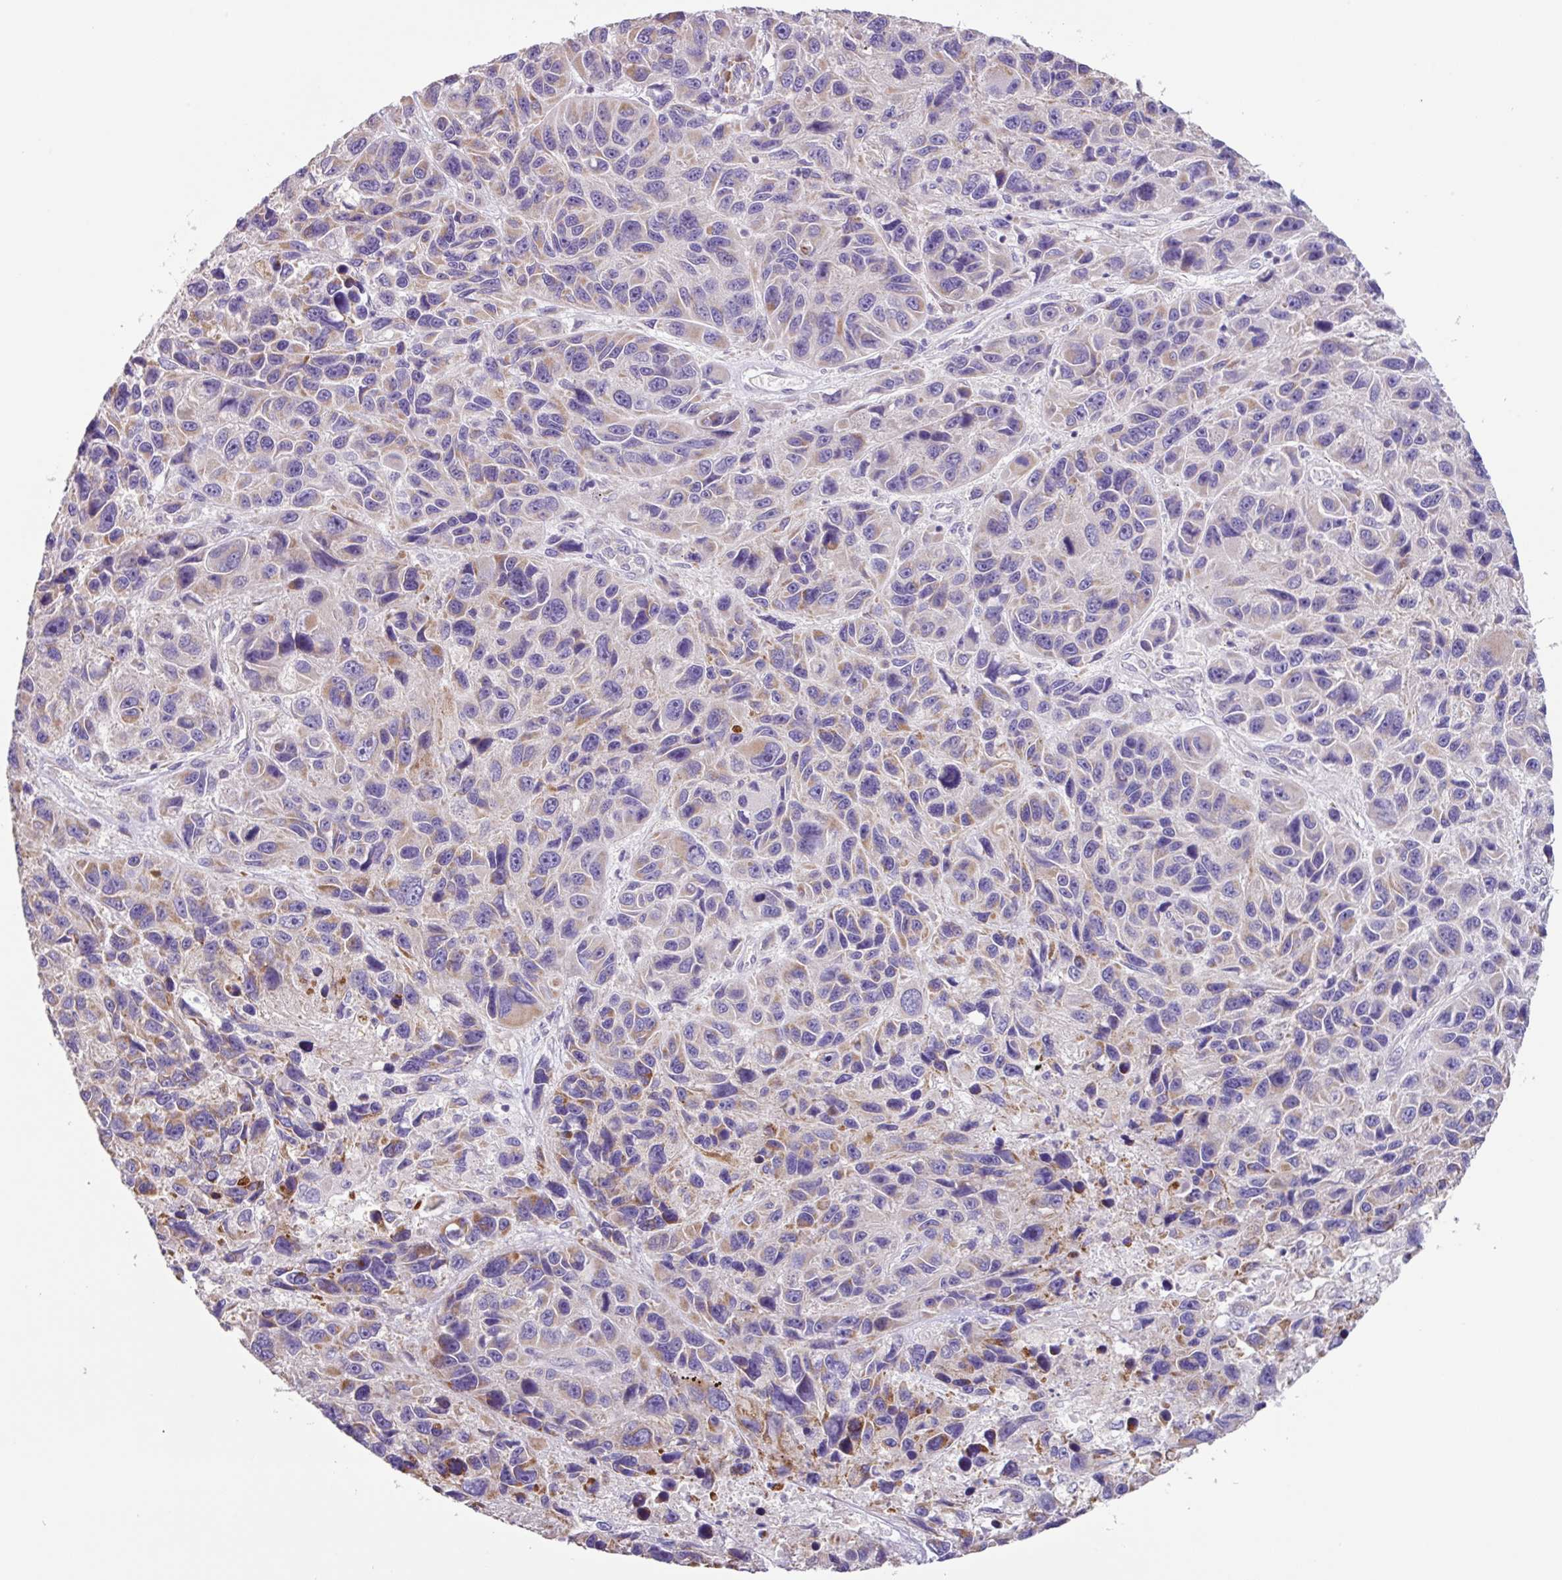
{"staining": {"intensity": "weak", "quantity": "<25%", "location": "cytoplasmic/membranous"}, "tissue": "melanoma", "cell_type": "Tumor cells", "image_type": "cancer", "snomed": [{"axis": "morphology", "description": "Malignant melanoma, NOS"}, {"axis": "topography", "description": "Skin"}], "caption": "IHC micrograph of human melanoma stained for a protein (brown), which displays no staining in tumor cells.", "gene": "MRRF", "patient": {"sex": "male", "age": 53}}